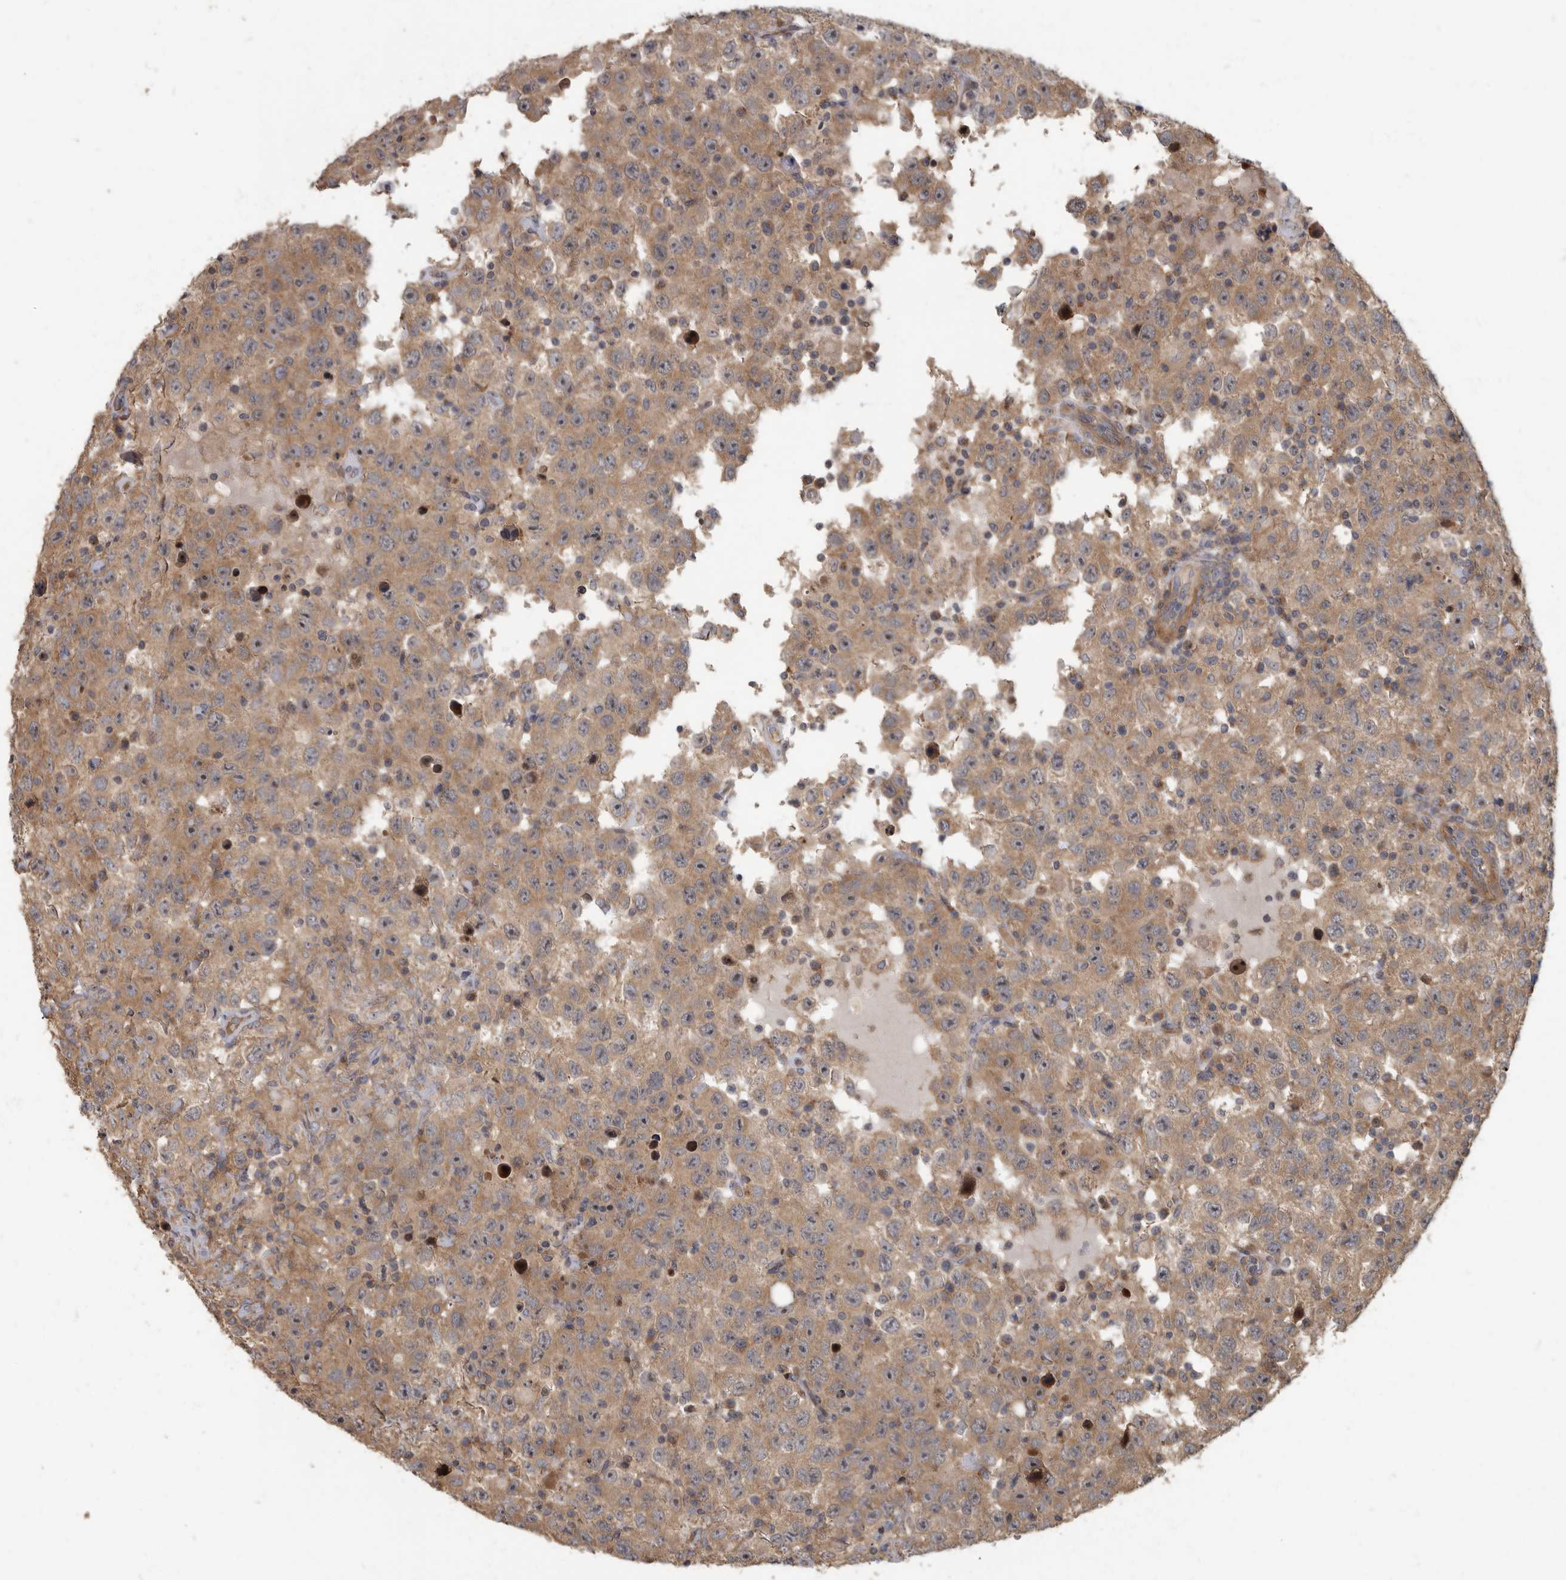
{"staining": {"intensity": "moderate", "quantity": ">75%", "location": "cytoplasmic/membranous,nuclear"}, "tissue": "testis cancer", "cell_type": "Tumor cells", "image_type": "cancer", "snomed": [{"axis": "morphology", "description": "Seminoma, NOS"}, {"axis": "topography", "description": "Testis"}], "caption": "Immunohistochemical staining of testis cancer (seminoma) reveals medium levels of moderate cytoplasmic/membranous and nuclear positivity in about >75% of tumor cells.", "gene": "DAAM1", "patient": {"sex": "male", "age": 41}}